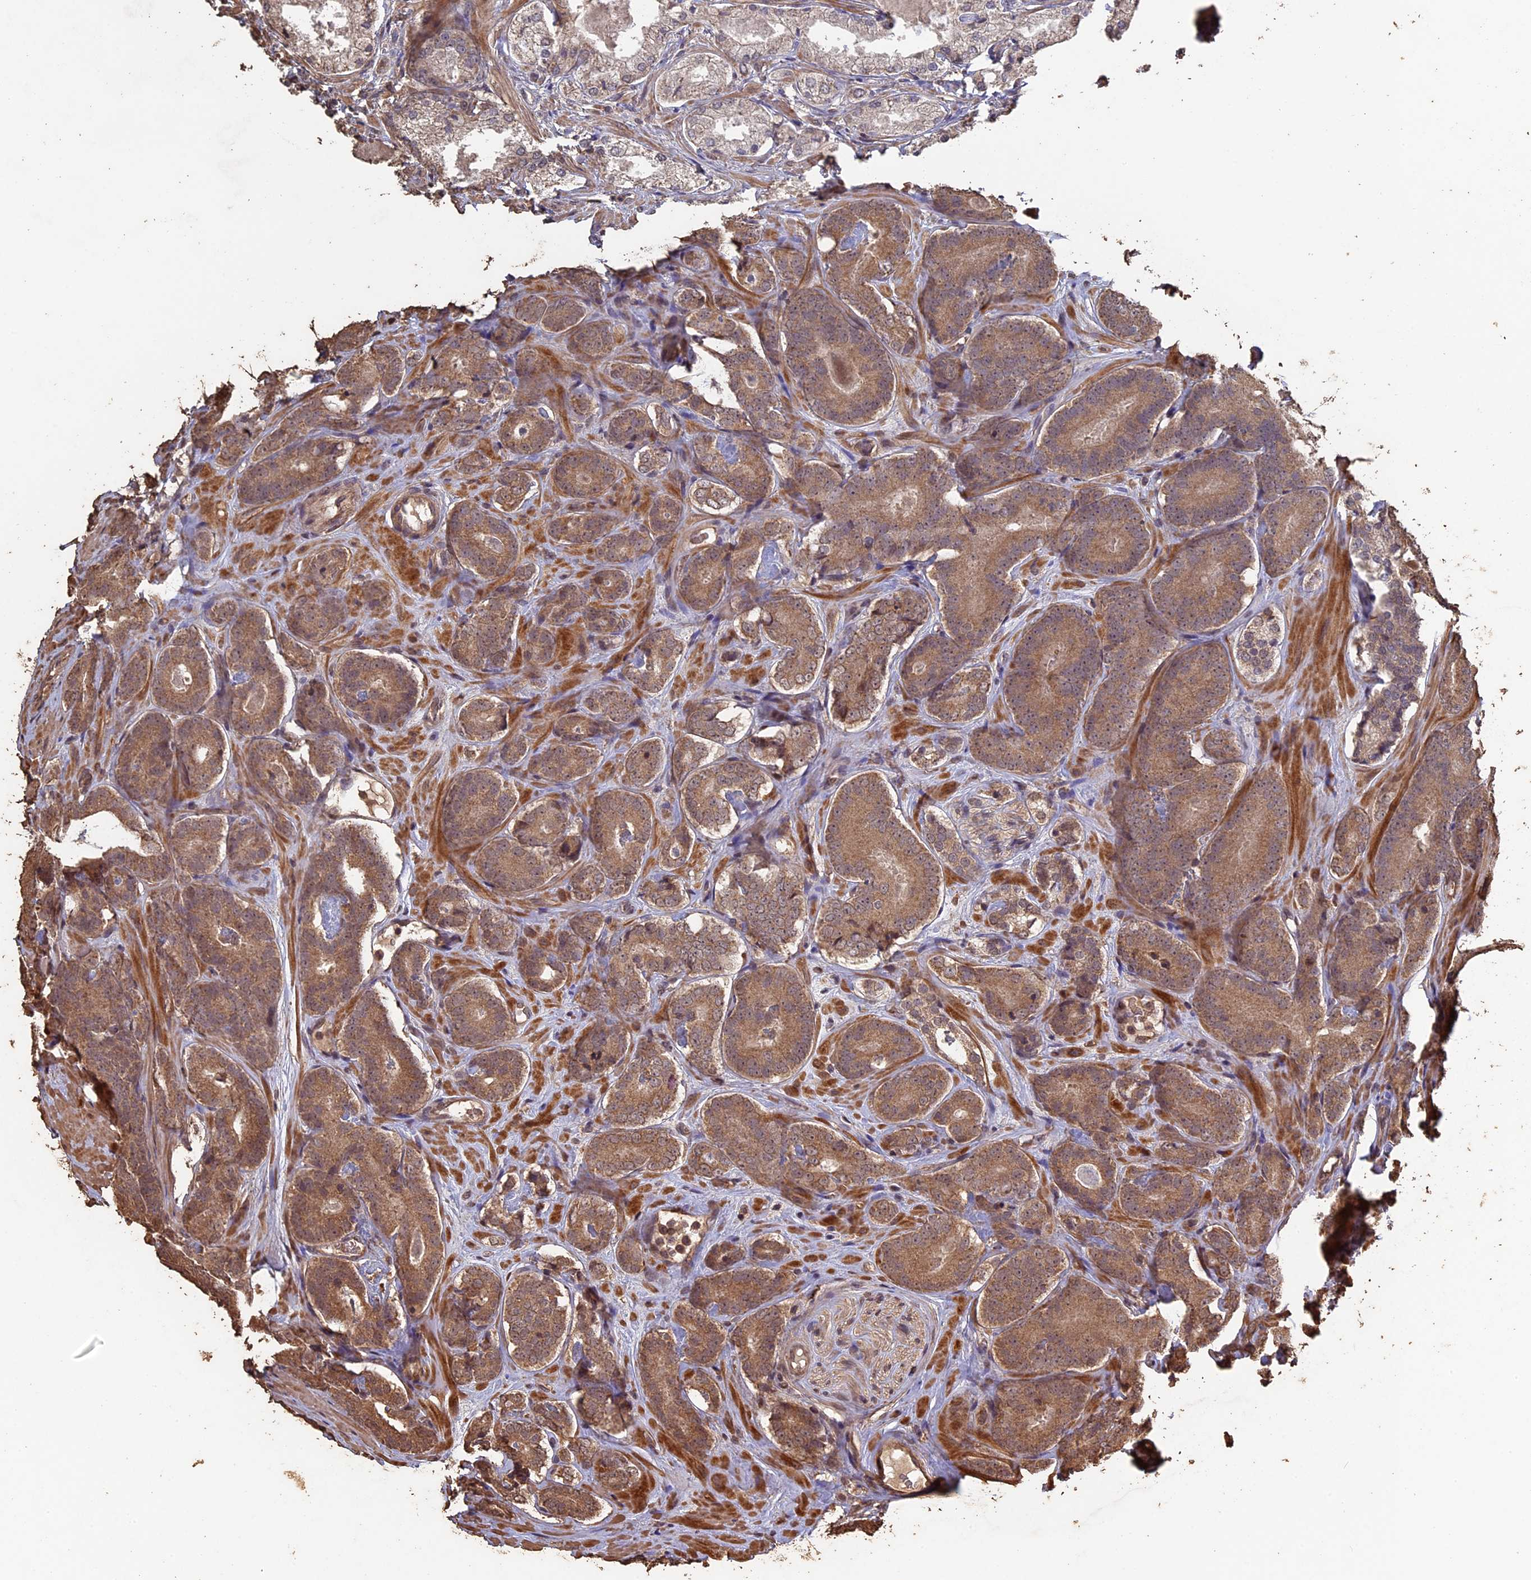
{"staining": {"intensity": "moderate", "quantity": ">75%", "location": "cytoplasmic/membranous"}, "tissue": "prostate cancer", "cell_type": "Tumor cells", "image_type": "cancer", "snomed": [{"axis": "morphology", "description": "Adenocarcinoma, High grade"}, {"axis": "topography", "description": "Prostate"}], "caption": "Immunohistochemical staining of human prostate cancer (high-grade adenocarcinoma) displays medium levels of moderate cytoplasmic/membranous positivity in approximately >75% of tumor cells.", "gene": "HUNK", "patient": {"sex": "male", "age": 63}}